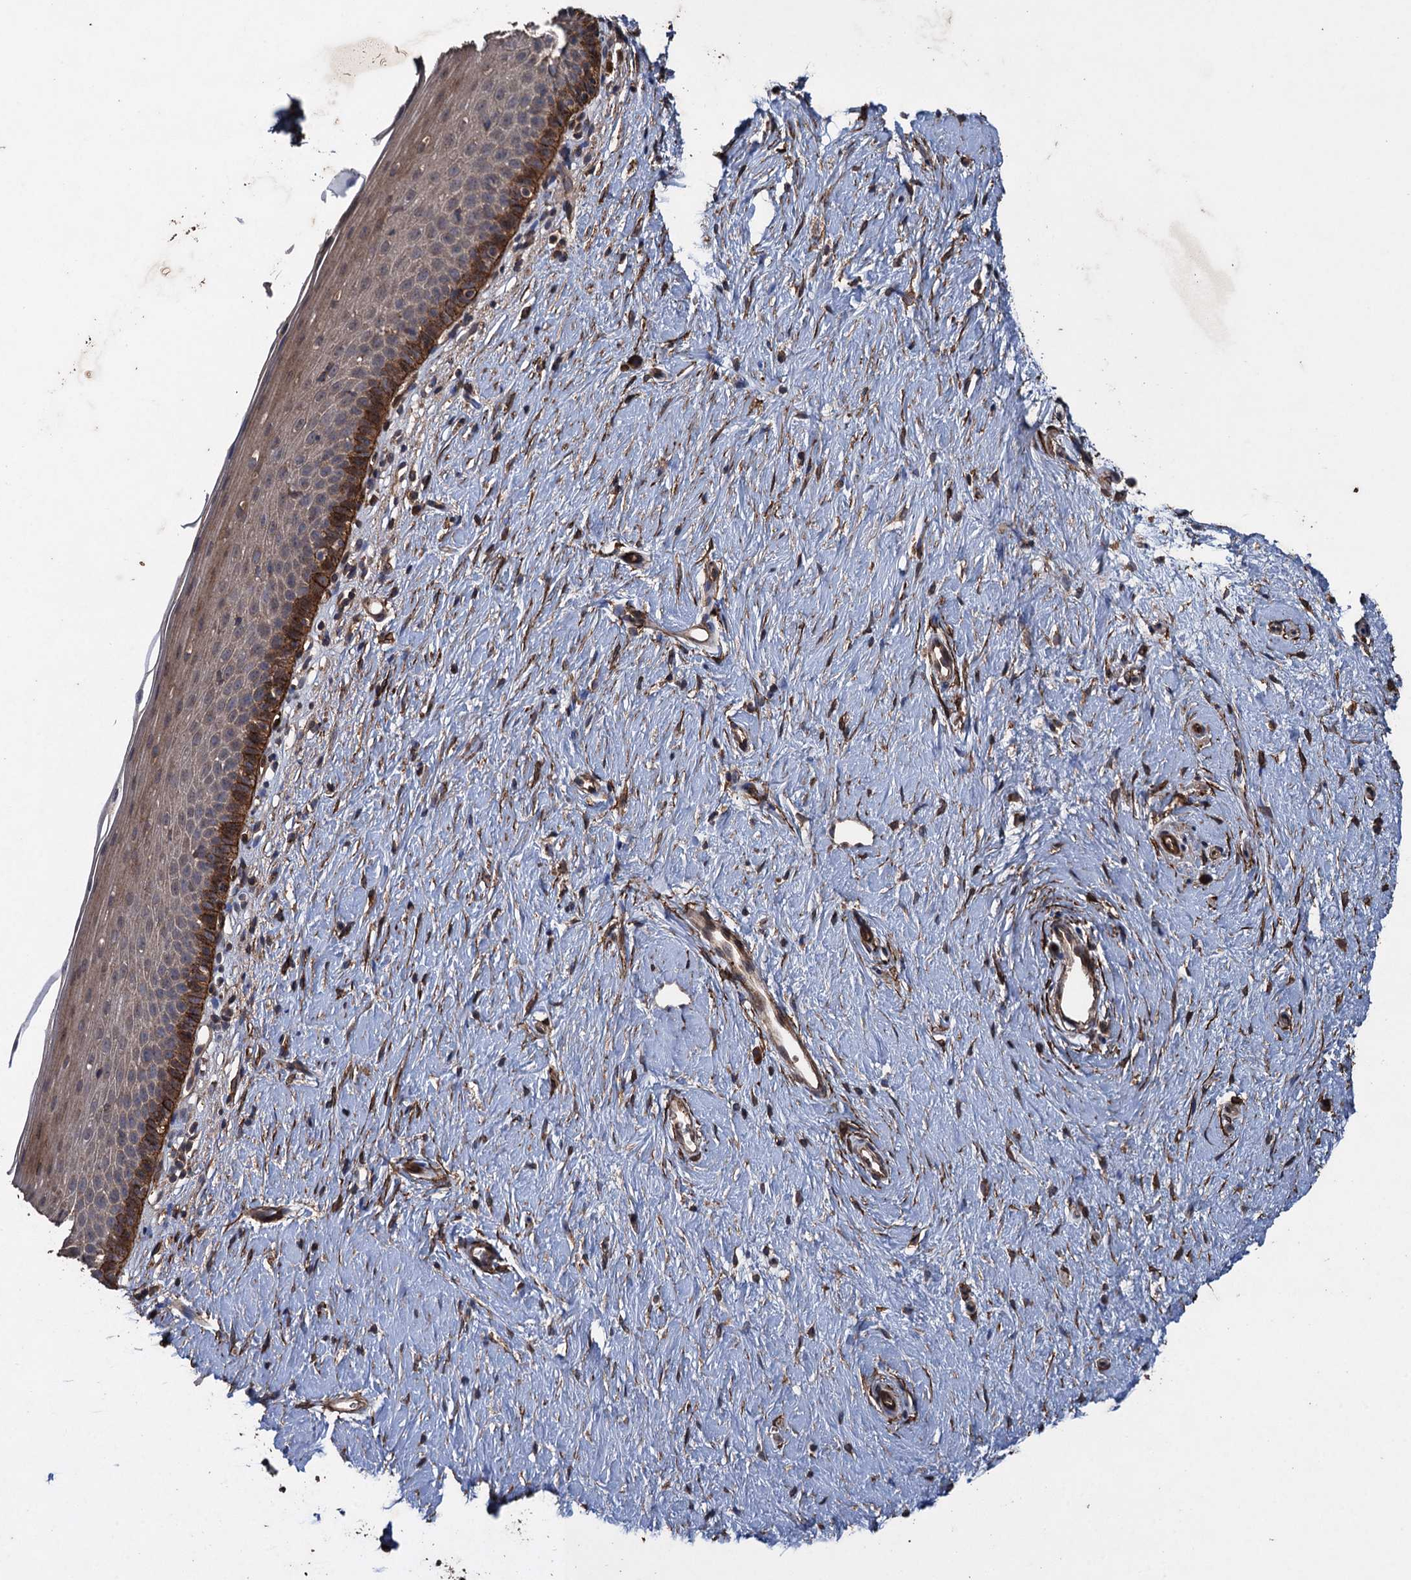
{"staining": {"intensity": "strong", "quantity": ">75%", "location": "cytoplasmic/membranous"}, "tissue": "cervix", "cell_type": "Glandular cells", "image_type": "normal", "snomed": [{"axis": "morphology", "description": "Normal tissue, NOS"}, {"axis": "topography", "description": "Cervix"}], "caption": "Immunohistochemistry (IHC) (DAB (3,3'-diaminobenzidine)) staining of benign human cervix shows strong cytoplasmic/membranous protein expression in approximately >75% of glandular cells. (DAB = brown stain, brightfield microscopy at high magnification).", "gene": "TXNDC11", "patient": {"sex": "female", "age": 57}}